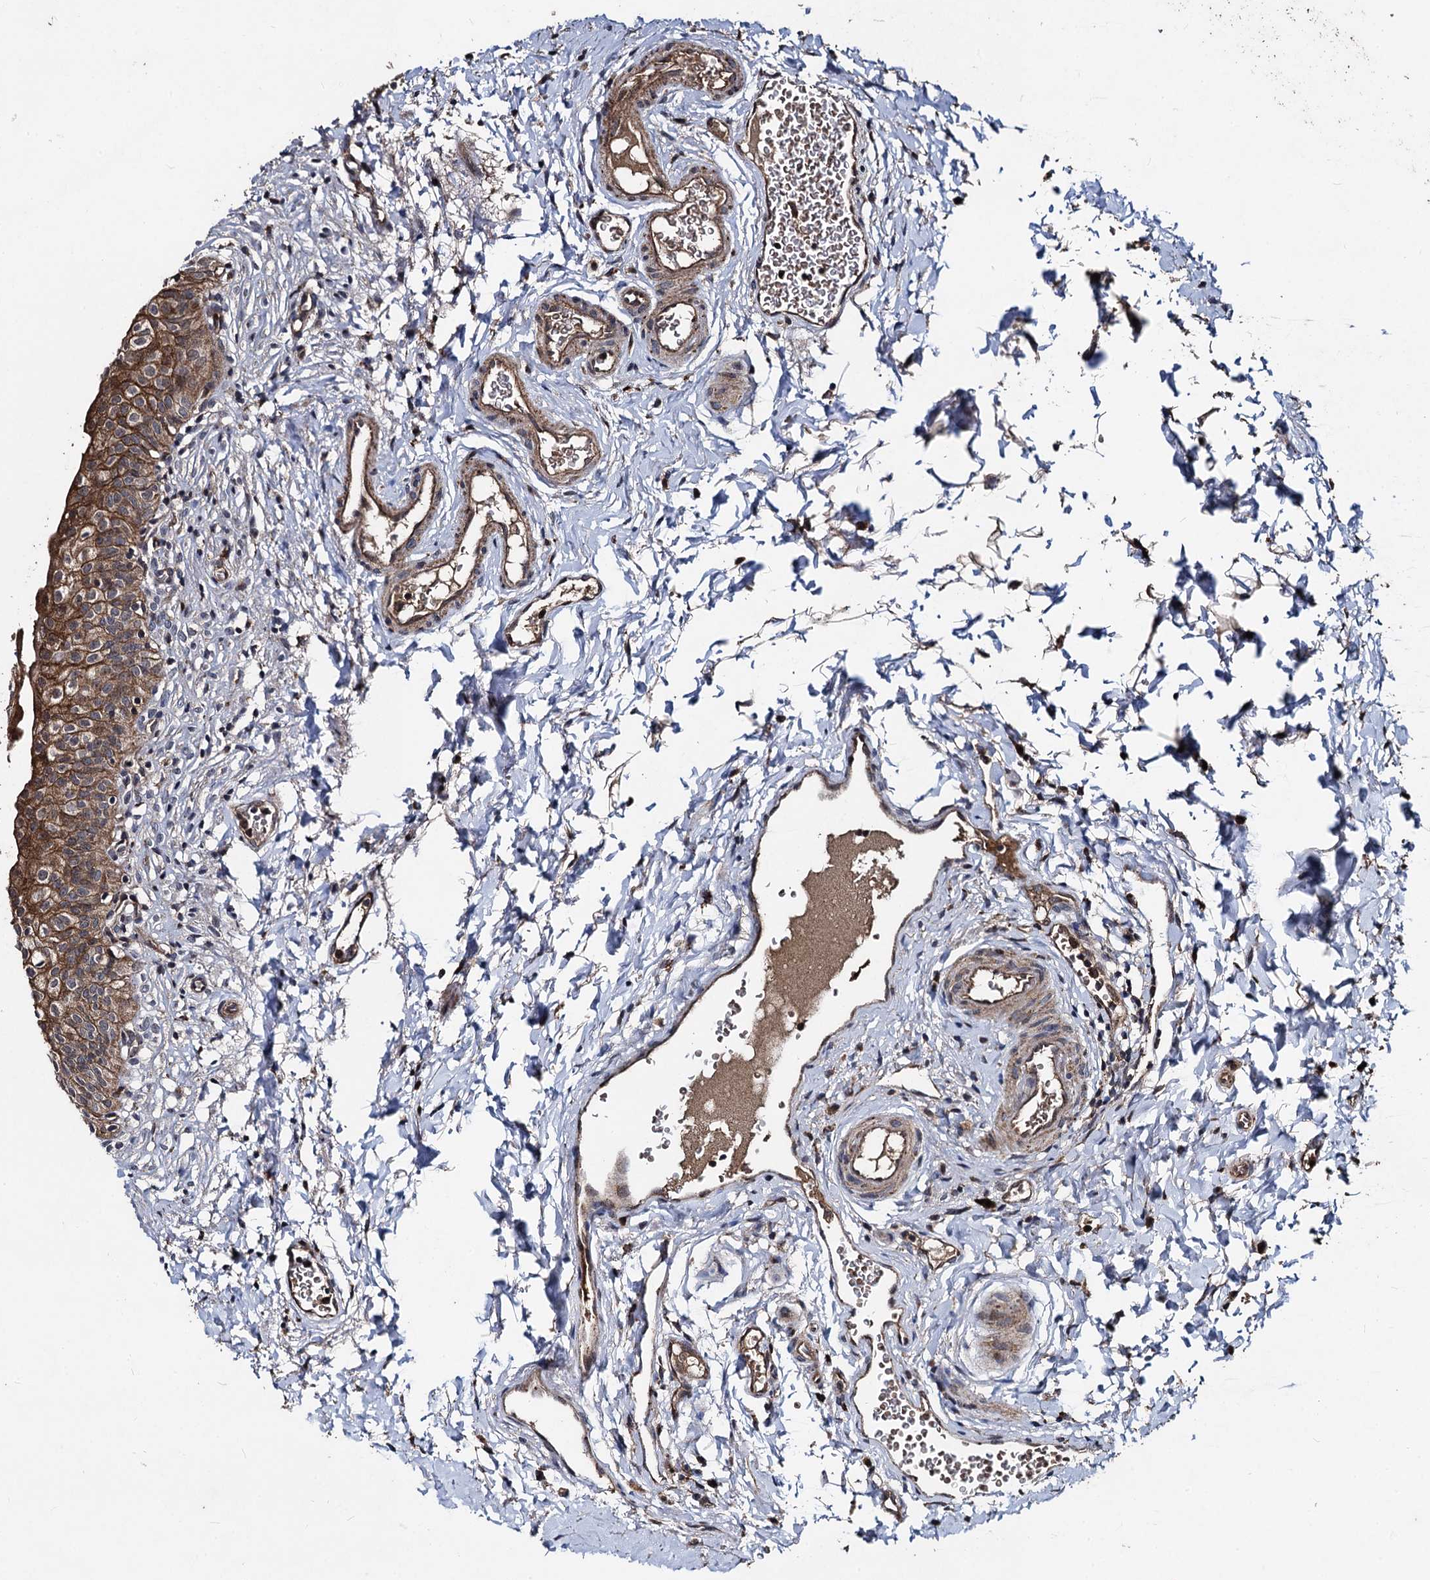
{"staining": {"intensity": "strong", "quantity": ">75%", "location": "cytoplasmic/membranous"}, "tissue": "urinary bladder", "cell_type": "Urothelial cells", "image_type": "normal", "snomed": [{"axis": "morphology", "description": "Normal tissue, NOS"}, {"axis": "topography", "description": "Urinary bladder"}], "caption": "The micrograph exhibits immunohistochemical staining of benign urinary bladder. There is strong cytoplasmic/membranous staining is seen in about >75% of urothelial cells.", "gene": "BCL2L2", "patient": {"sex": "male", "age": 55}}